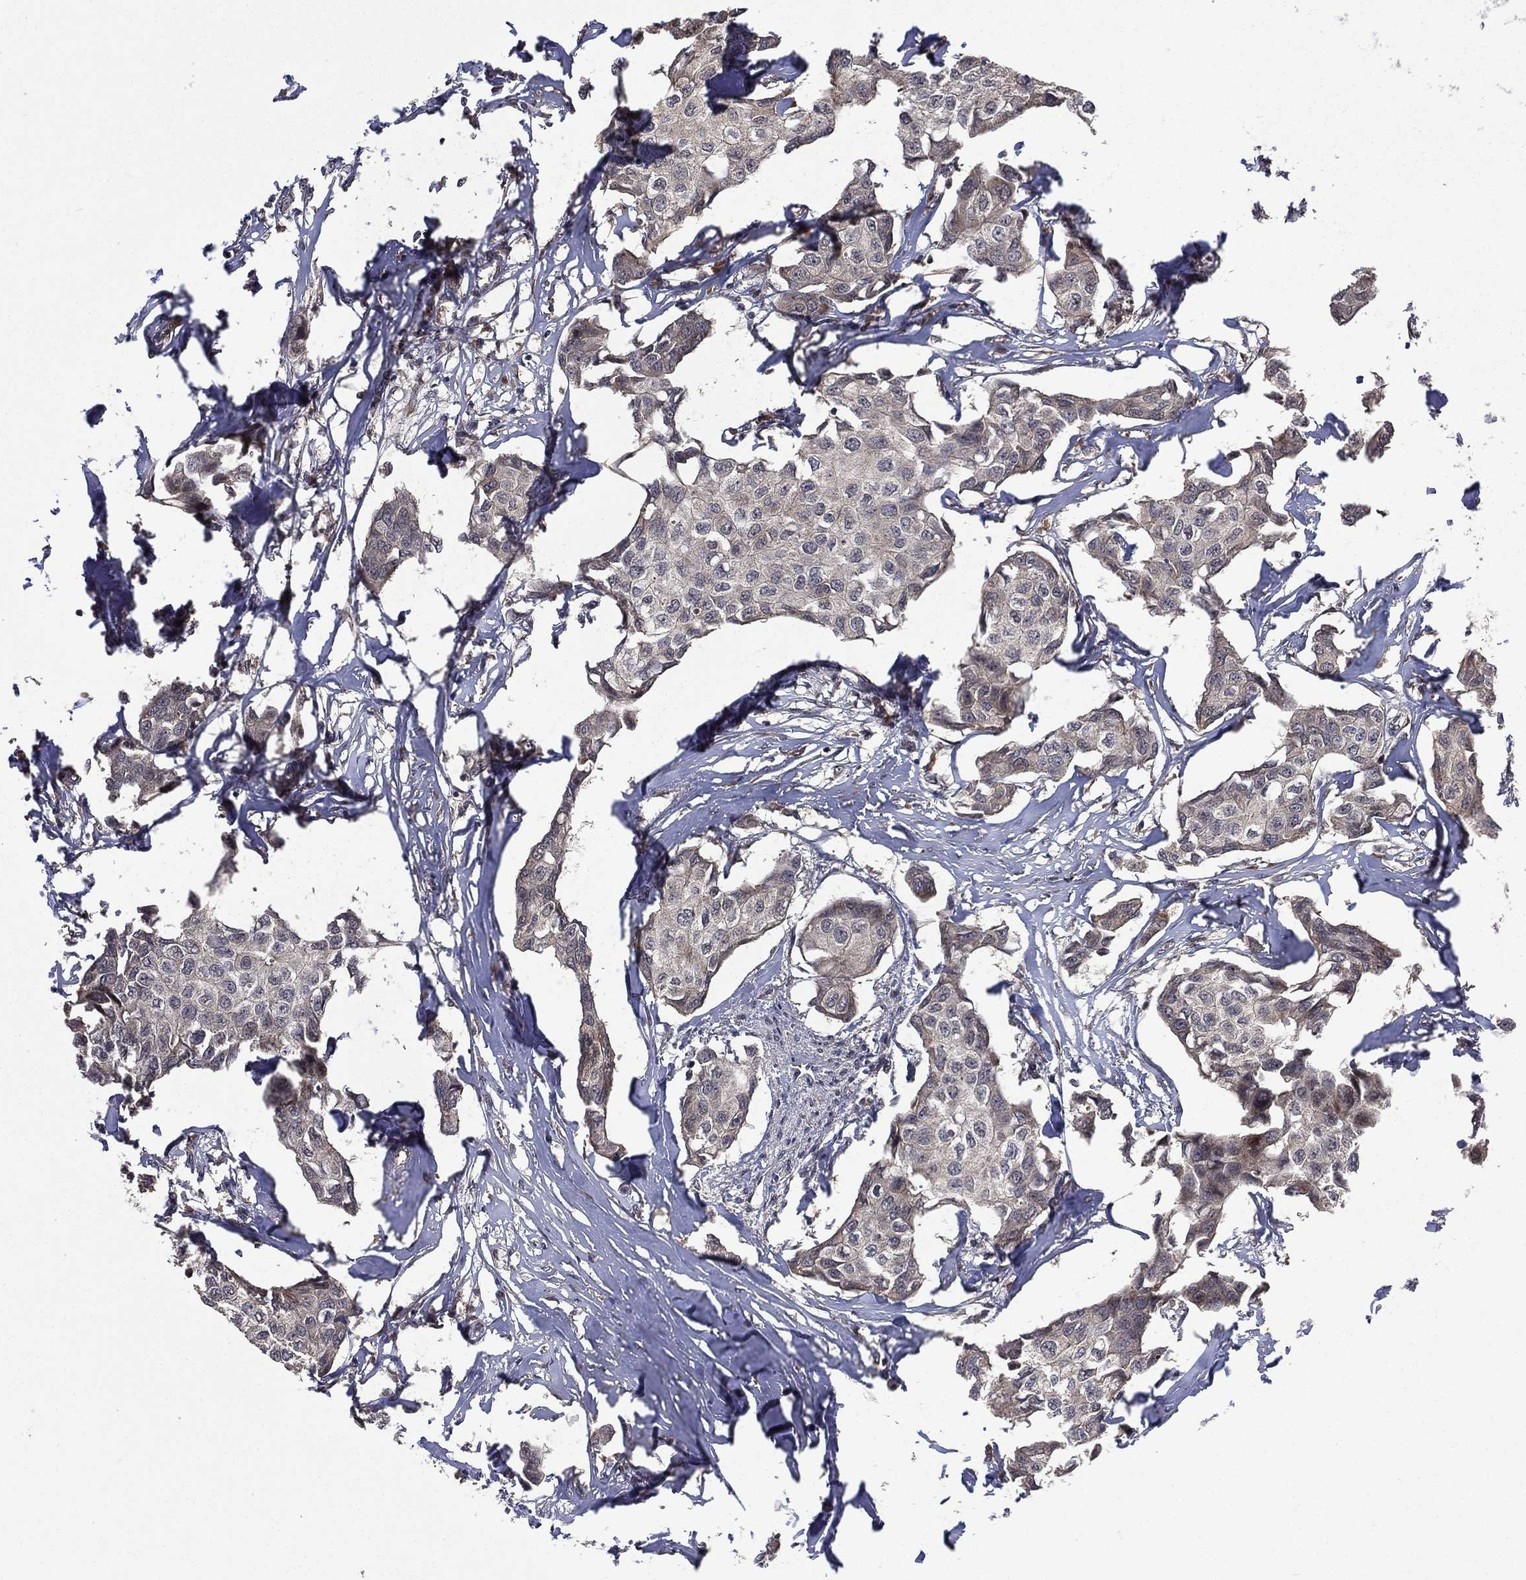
{"staining": {"intensity": "weak", "quantity": ">75%", "location": "cytoplasmic/membranous"}, "tissue": "breast cancer", "cell_type": "Tumor cells", "image_type": "cancer", "snomed": [{"axis": "morphology", "description": "Duct carcinoma"}, {"axis": "topography", "description": "Breast"}], "caption": "This image exhibits IHC staining of human breast invasive ductal carcinoma, with low weak cytoplasmic/membranous expression in about >75% of tumor cells.", "gene": "RAB11FIP4", "patient": {"sex": "female", "age": 80}}